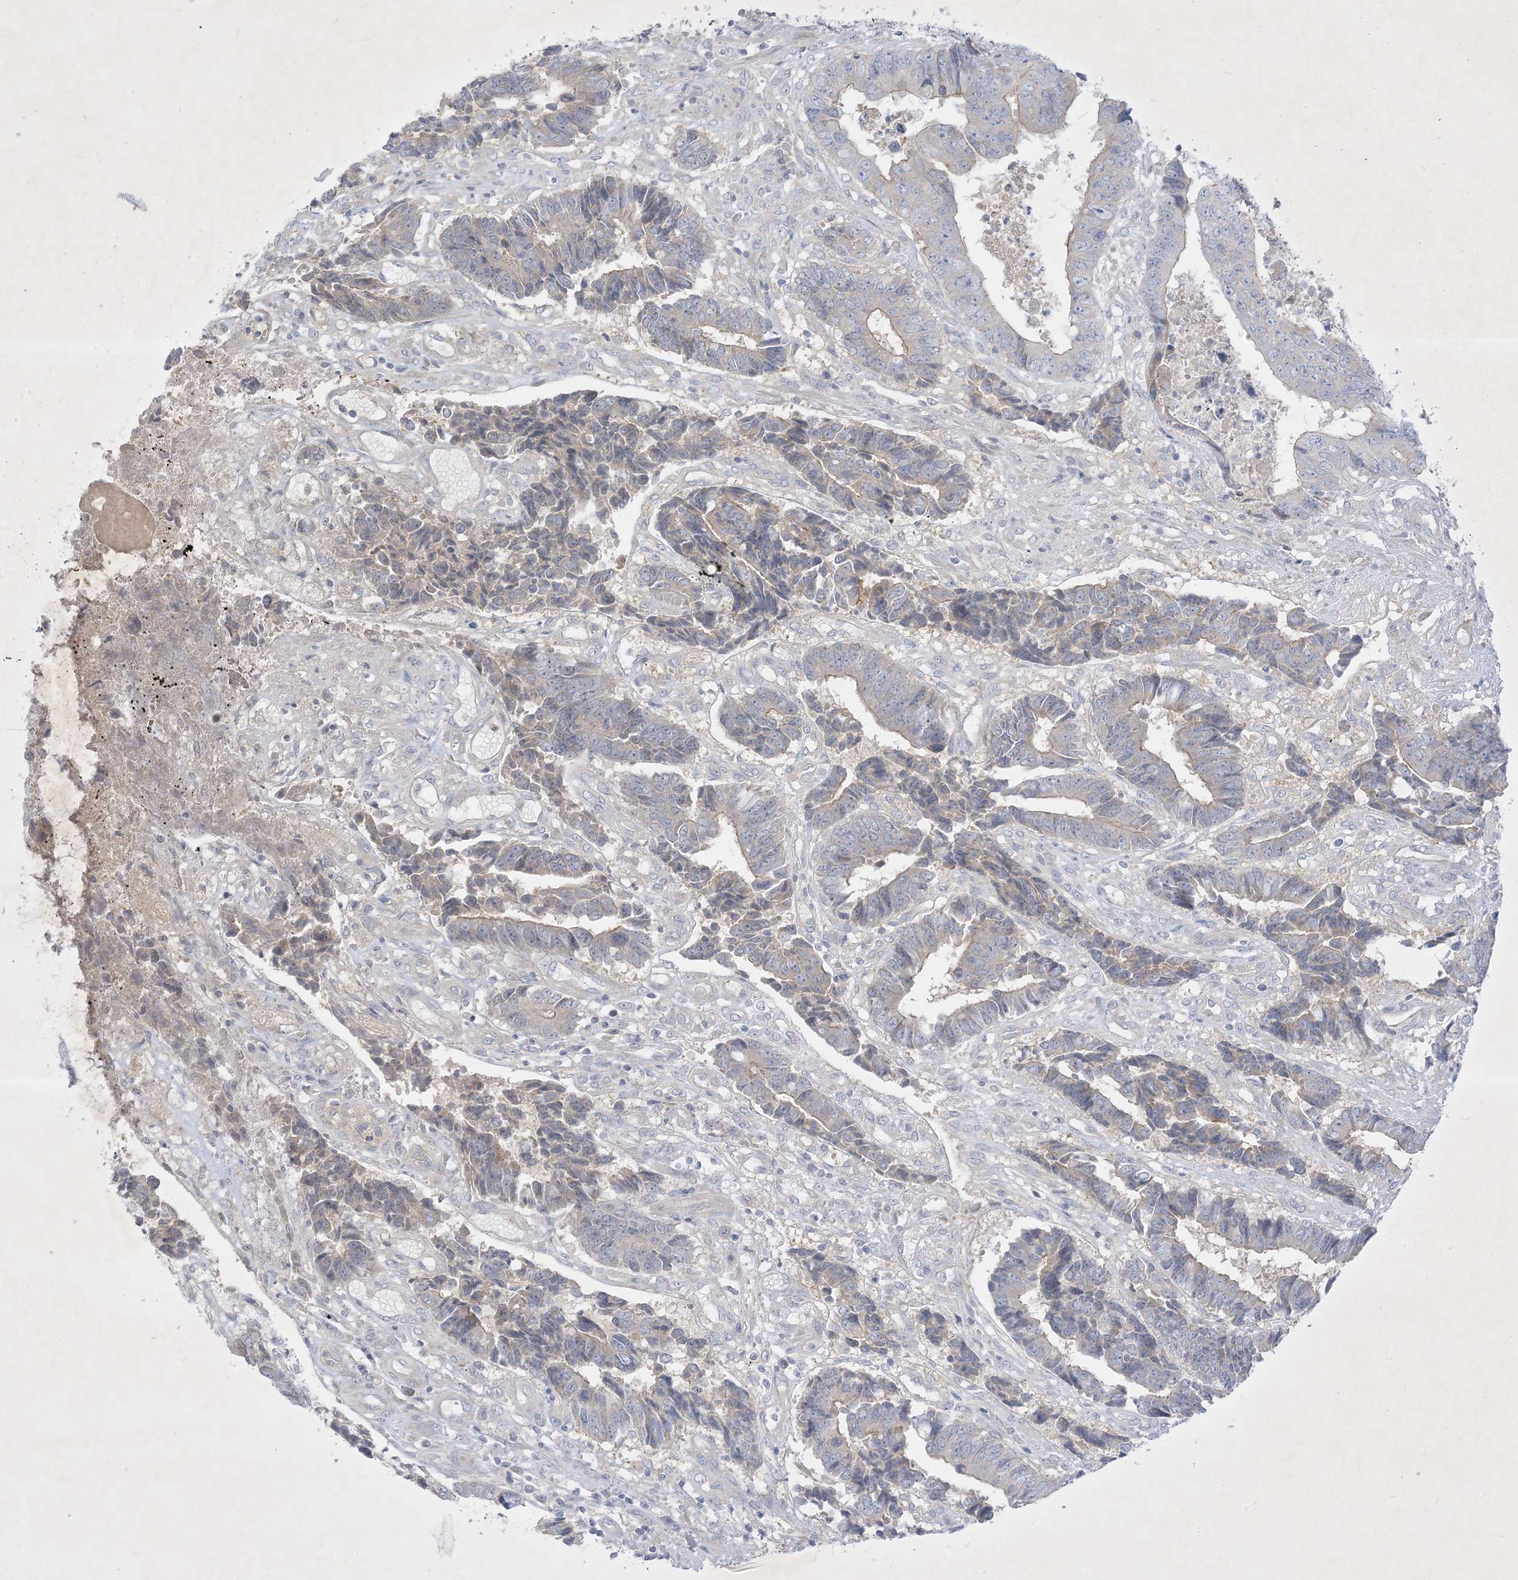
{"staining": {"intensity": "weak", "quantity": "<25%", "location": "cytoplasmic/membranous"}, "tissue": "colorectal cancer", "cell_type": "Tumor cells", "image_type": "cancer", "snomed": [{"axis": "morphology", "description": "Adenocarcinoma, NOS"}, {"axis": "topography", "description": "Rectum"}], "caption": "The photomicrograph demonstrates no staining of tumor cells in colorectal cancer (adenocarcinoma).", "gene": "PLEKHA3", "patient": {"sex": "male", "age": 84}}